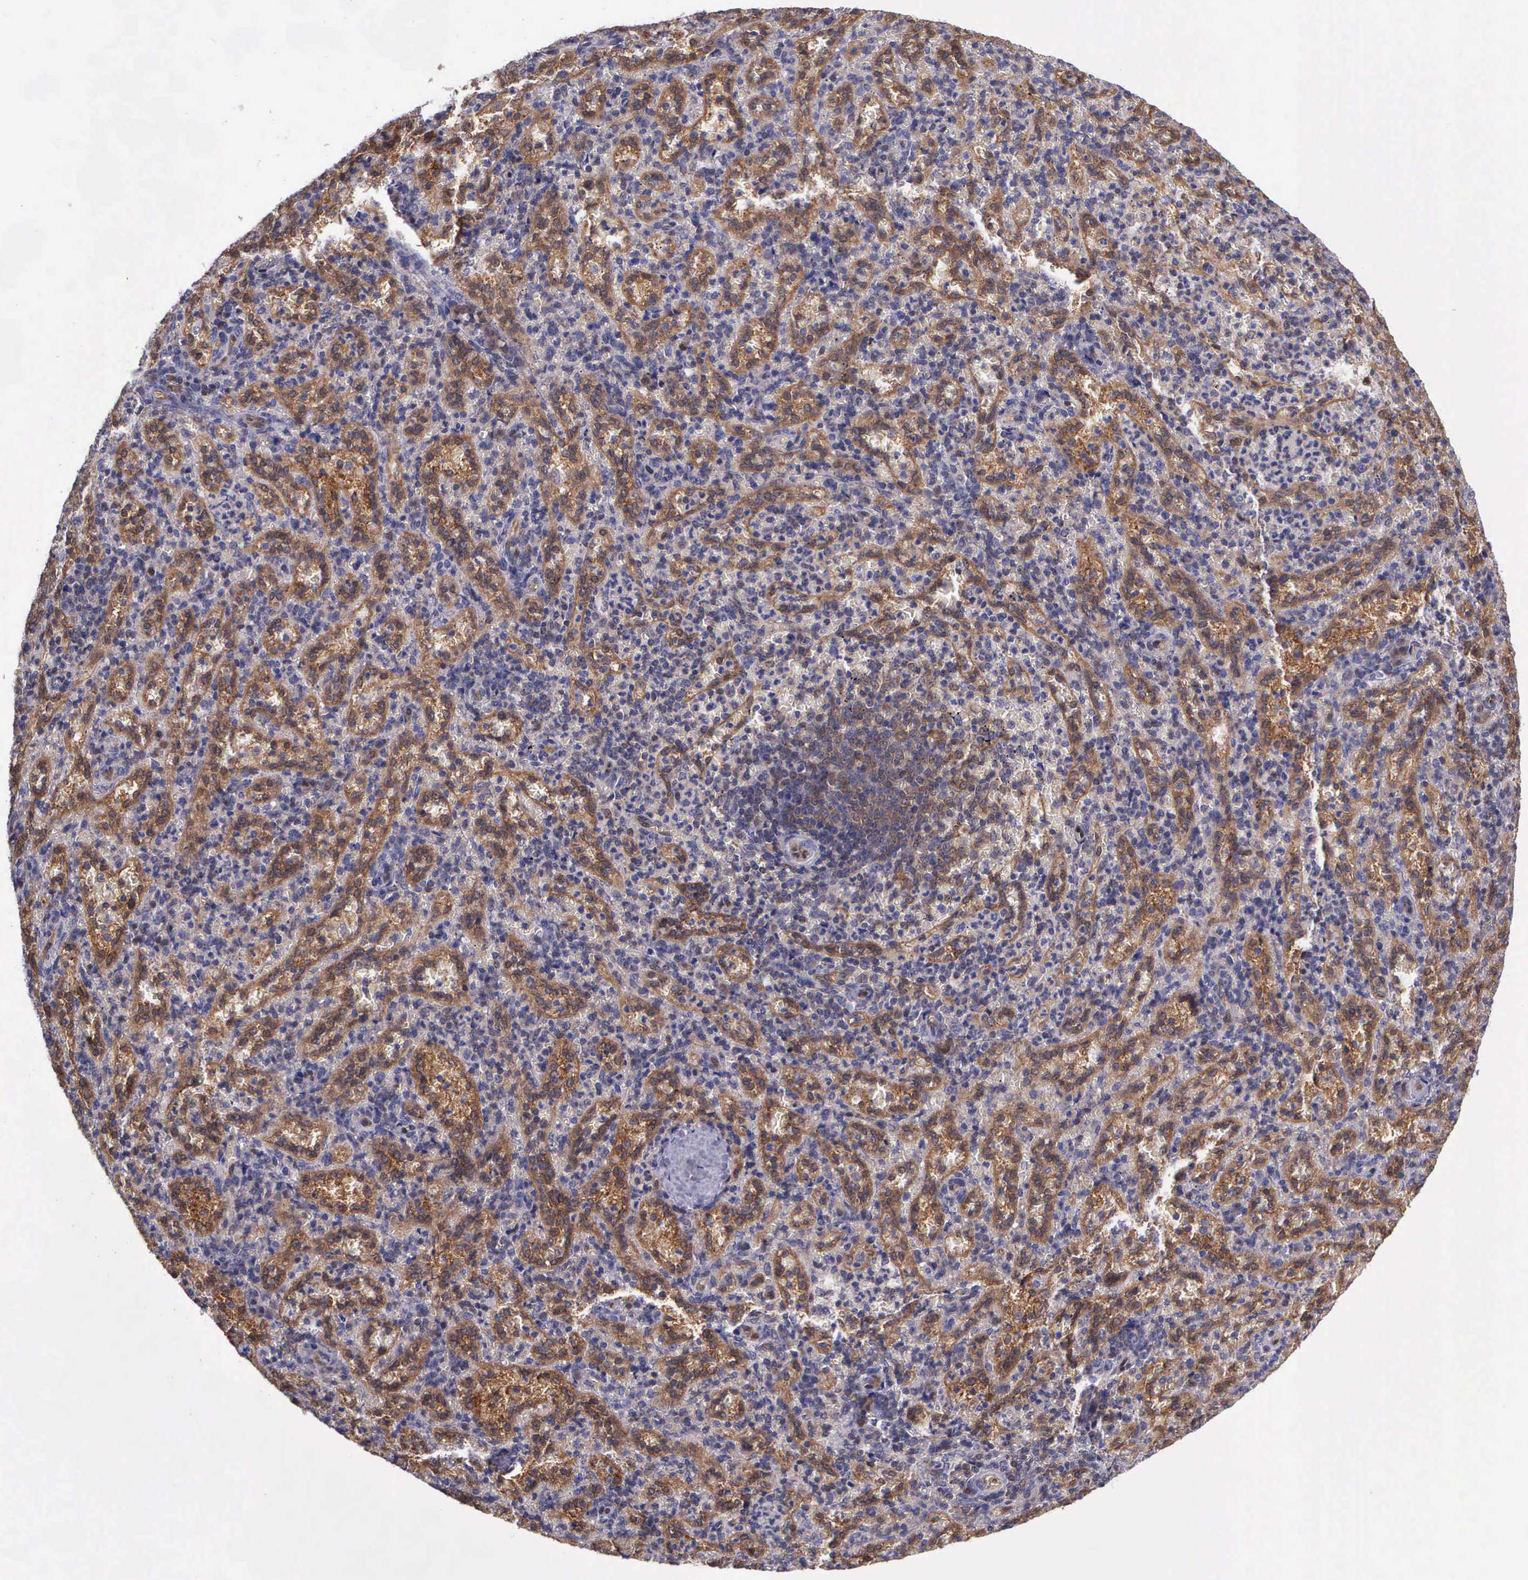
{"staining": {"intensity": "negative", "quantity": "none", "location": "none"}, "tissue": "spleen", "cell_type": "Cells in red pulp", "image_type": "normal", "snomed": [{"axis": "morphology", "description": "Normal tissue, NOS"}, {"axis": "topography", "description": "Spleen"}], "caption": "Immunohistochemistry (IHC) histopathology image of normal spleen stained for a protein (brown), which exhibits no positivity in cells in red pulp.", "gene": "GMPR2", "patient": {"sex": "female", "age": 21}}